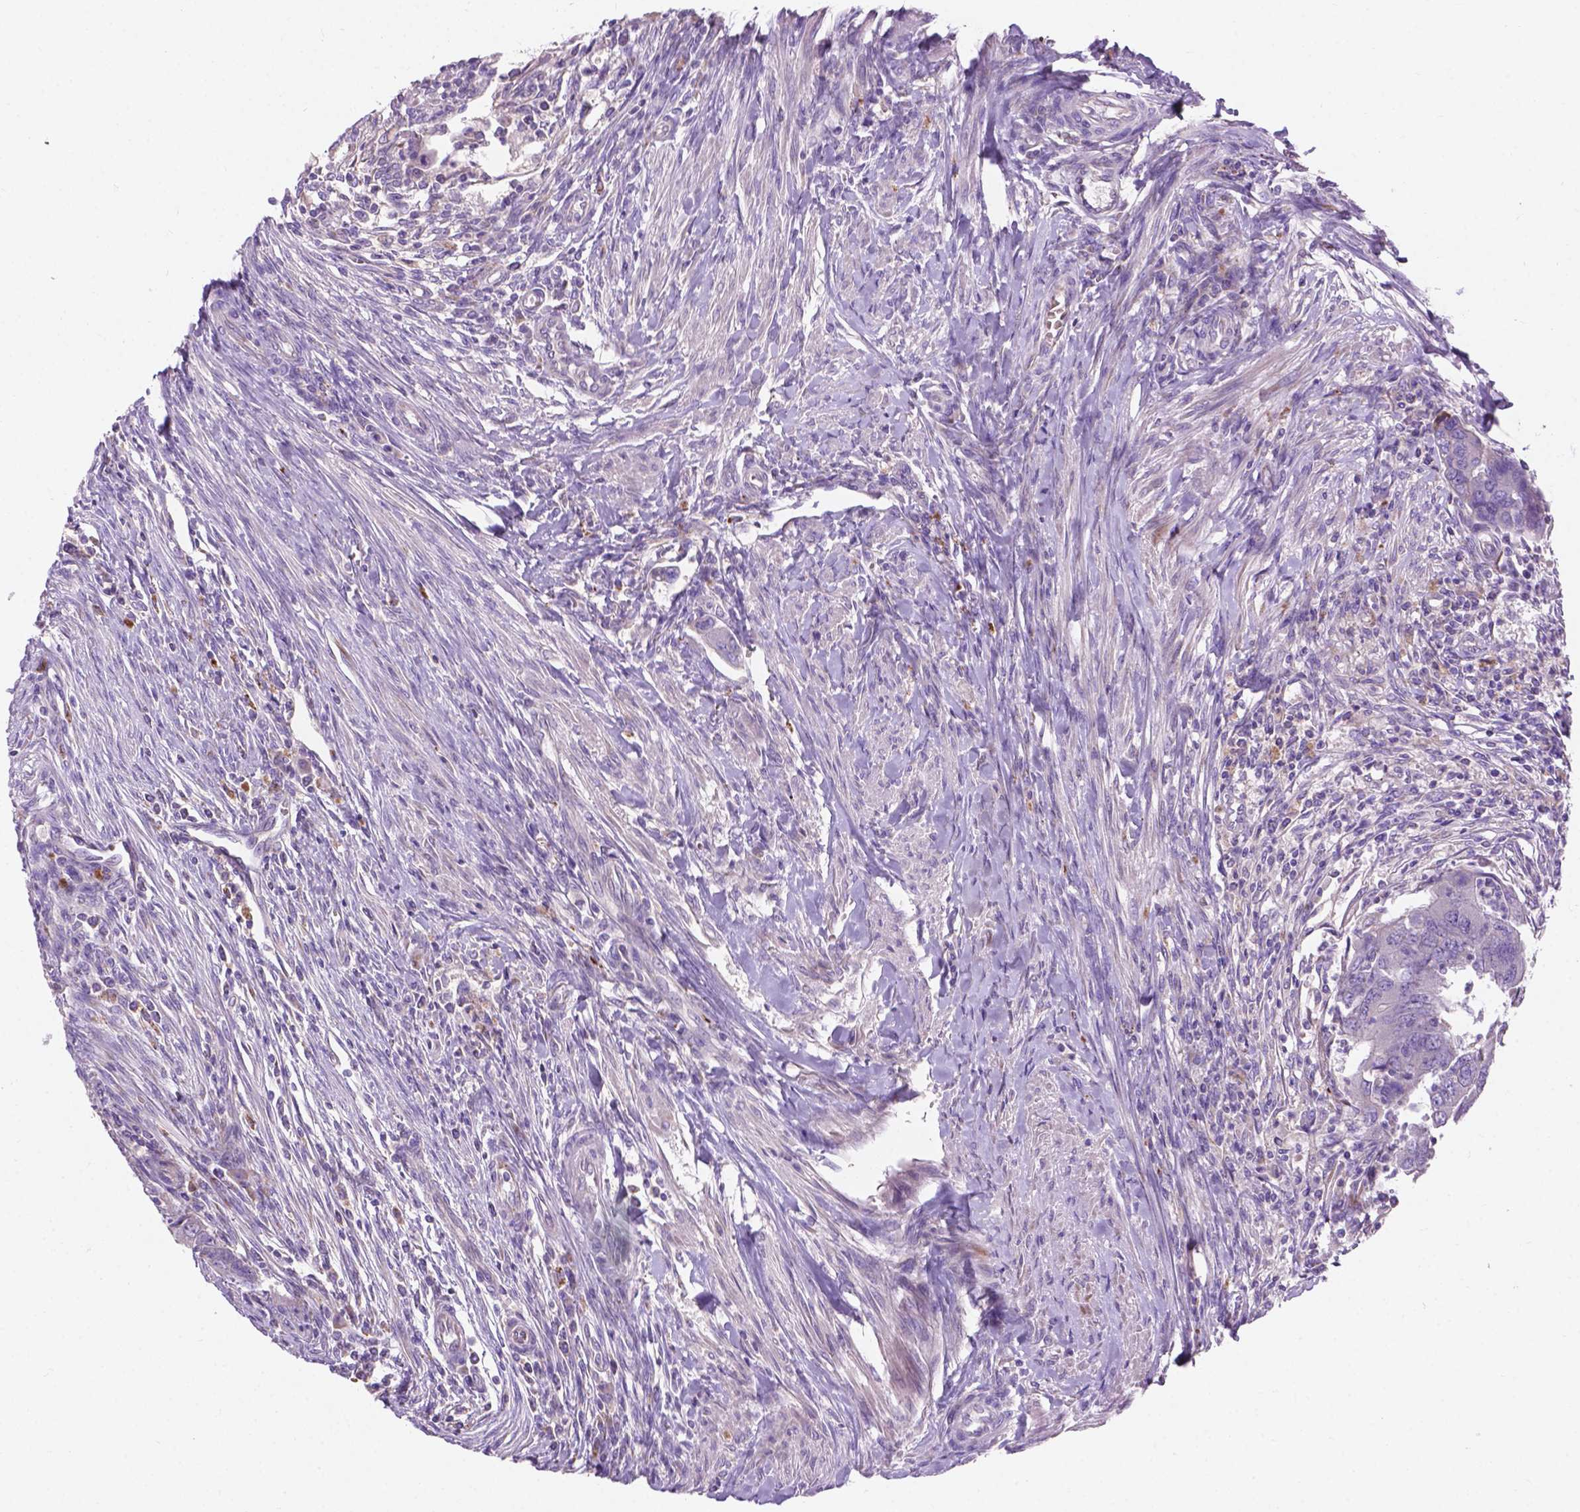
{"staining": {"intensity": "negative", "quantity": "none", "location": "none"}, "tissue": "colorectal cancer", "cell_type": "Tumor cells", "image_type": "cancer", "snomed": [{"axis": "morphology", "description": "Adenocarcinoma, NOS"}, {"axis": "topography", "description": "Colon"}], "caption": "Immunohistochemistry (IHC) micrograph of human adenocarcinoma (colorectal) stained for a protein (brown), which displays no staining in tumor cells. Brightfield microscopy of immunohistochemistry stained with DAB (brown) and hematoxylin (blue), captured at high magnification.", "gene": "NOXO1", "patient": {"sex": "female", "age": 67}}